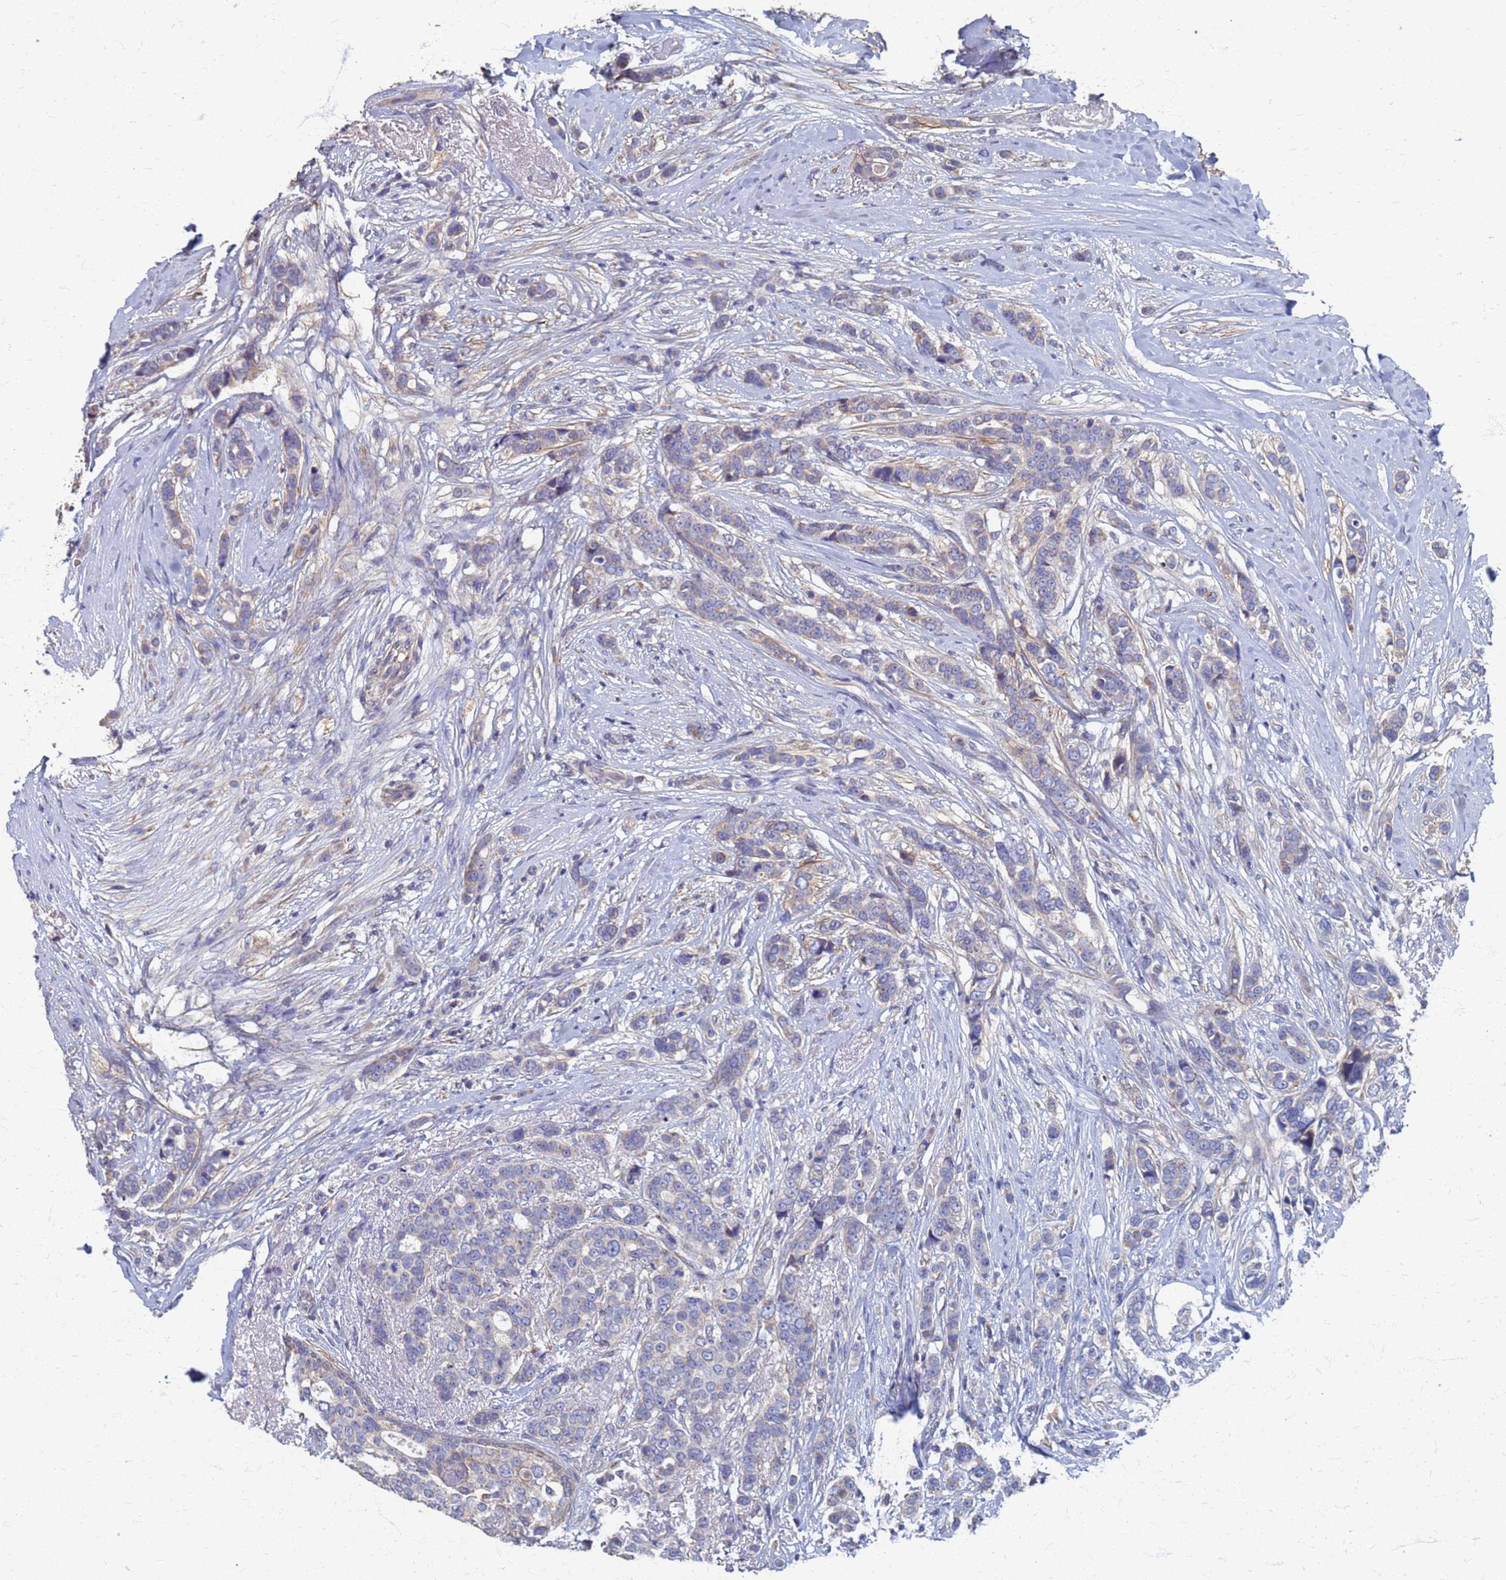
{"staining": {"intensity": "weak", "quantity": "<25%", "location": "cytoplasmic/membranous"}, "tissue": "breast cancer", "cell_type": "Tumor cells", "image_type": "cancer", "snomed": [{"axis": "morphology", "description": "Lobular carcinoma"}, {"axis": "topography", "description": "Breast"}], "caption": "The micrograph shows no staining of tumor cells in breast cancer (lobular carcinoma).", "gene": "KRCC1", "patient": {"sex": "female", "age": 51}}